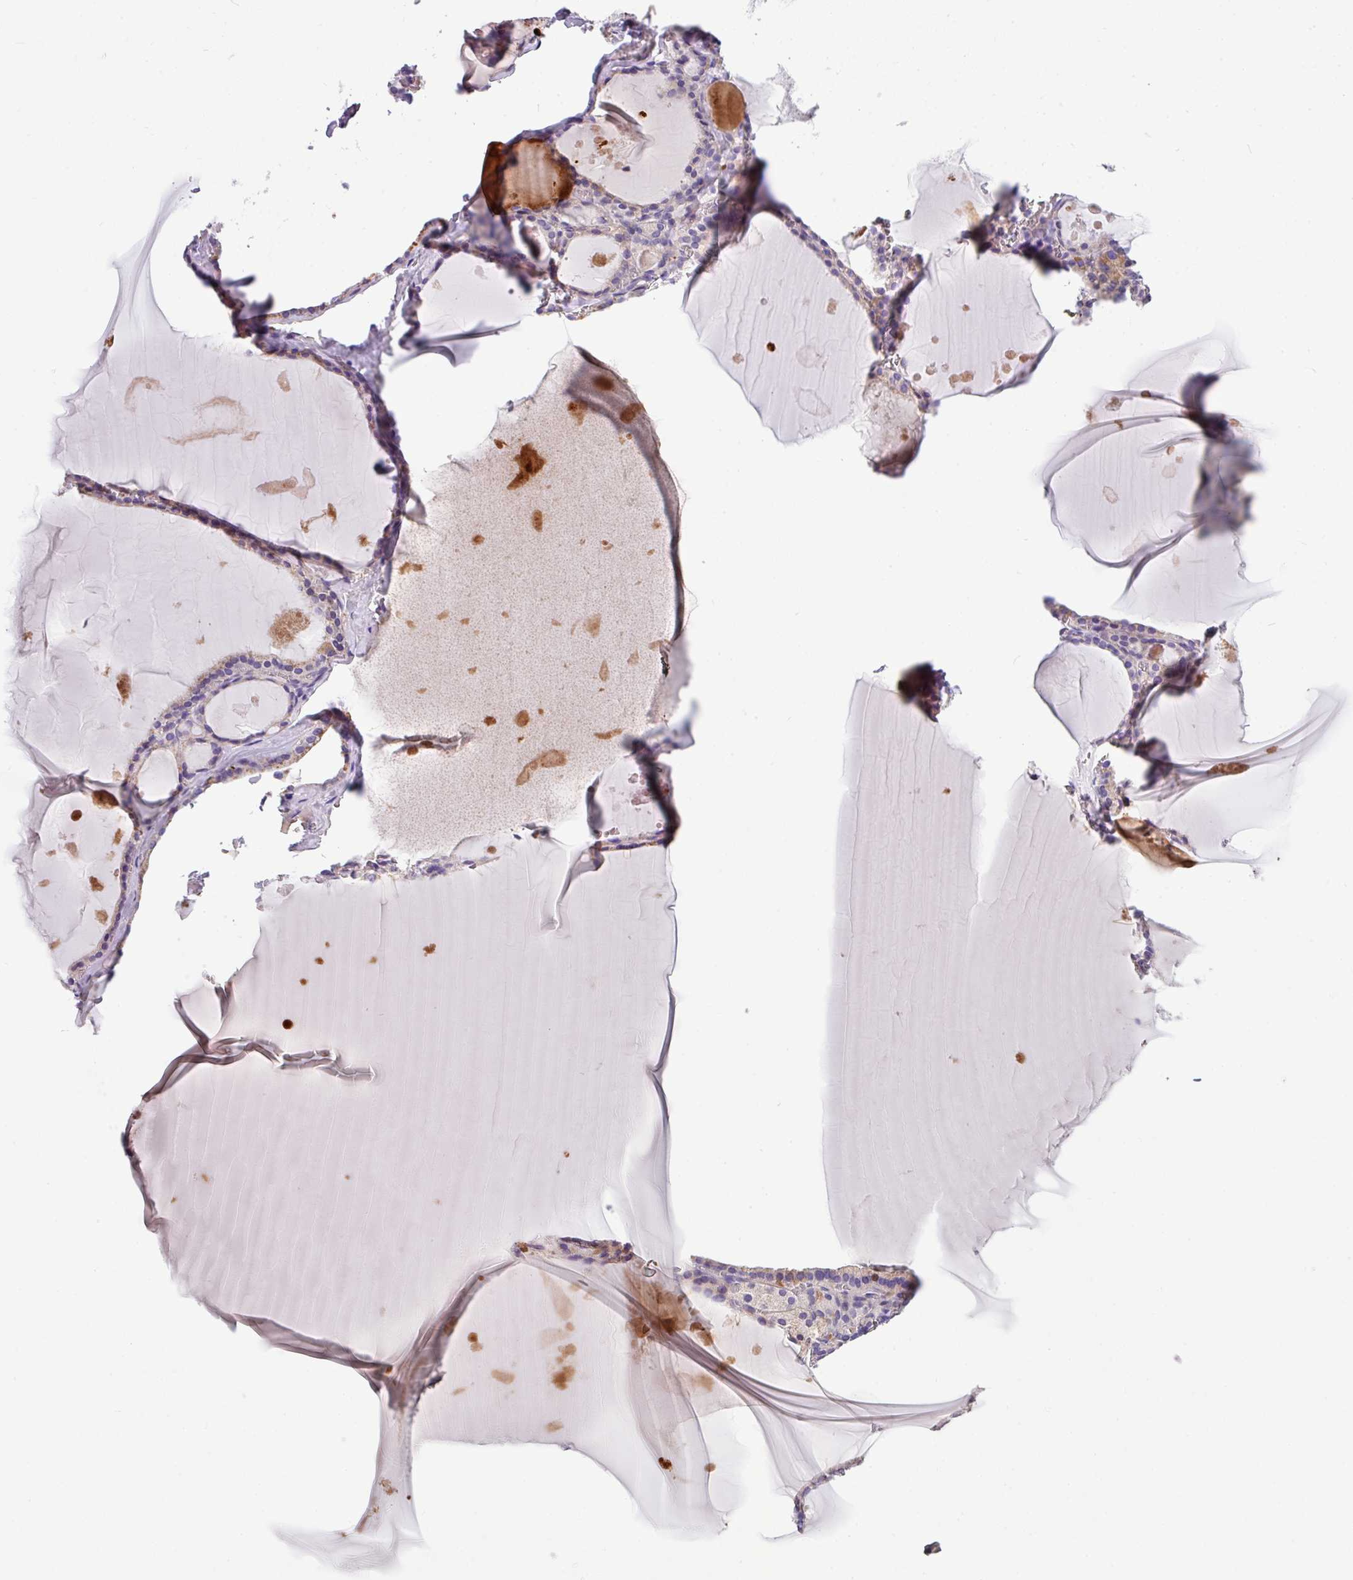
{"staining": {"intensity": "moderate", "quantity": "<25%", "location": "cytoplasmic/membranous"}, "tissue": "thyroid gland", "cell_type": "Glandular cells", "image_type": "normal", "snomed": [{"axis": "morphology", "description": "Normal tissue, NOS"}, {"axis": "topography", "description": "Thyroid gland"}], "caption": "A brown stain labels moderate cytoplasmic/membranous staining of a protein in glandular cells of normal thyroid gland.", "gene": "ANXA2R", "patient": {"sex": "male", "age": 56}}